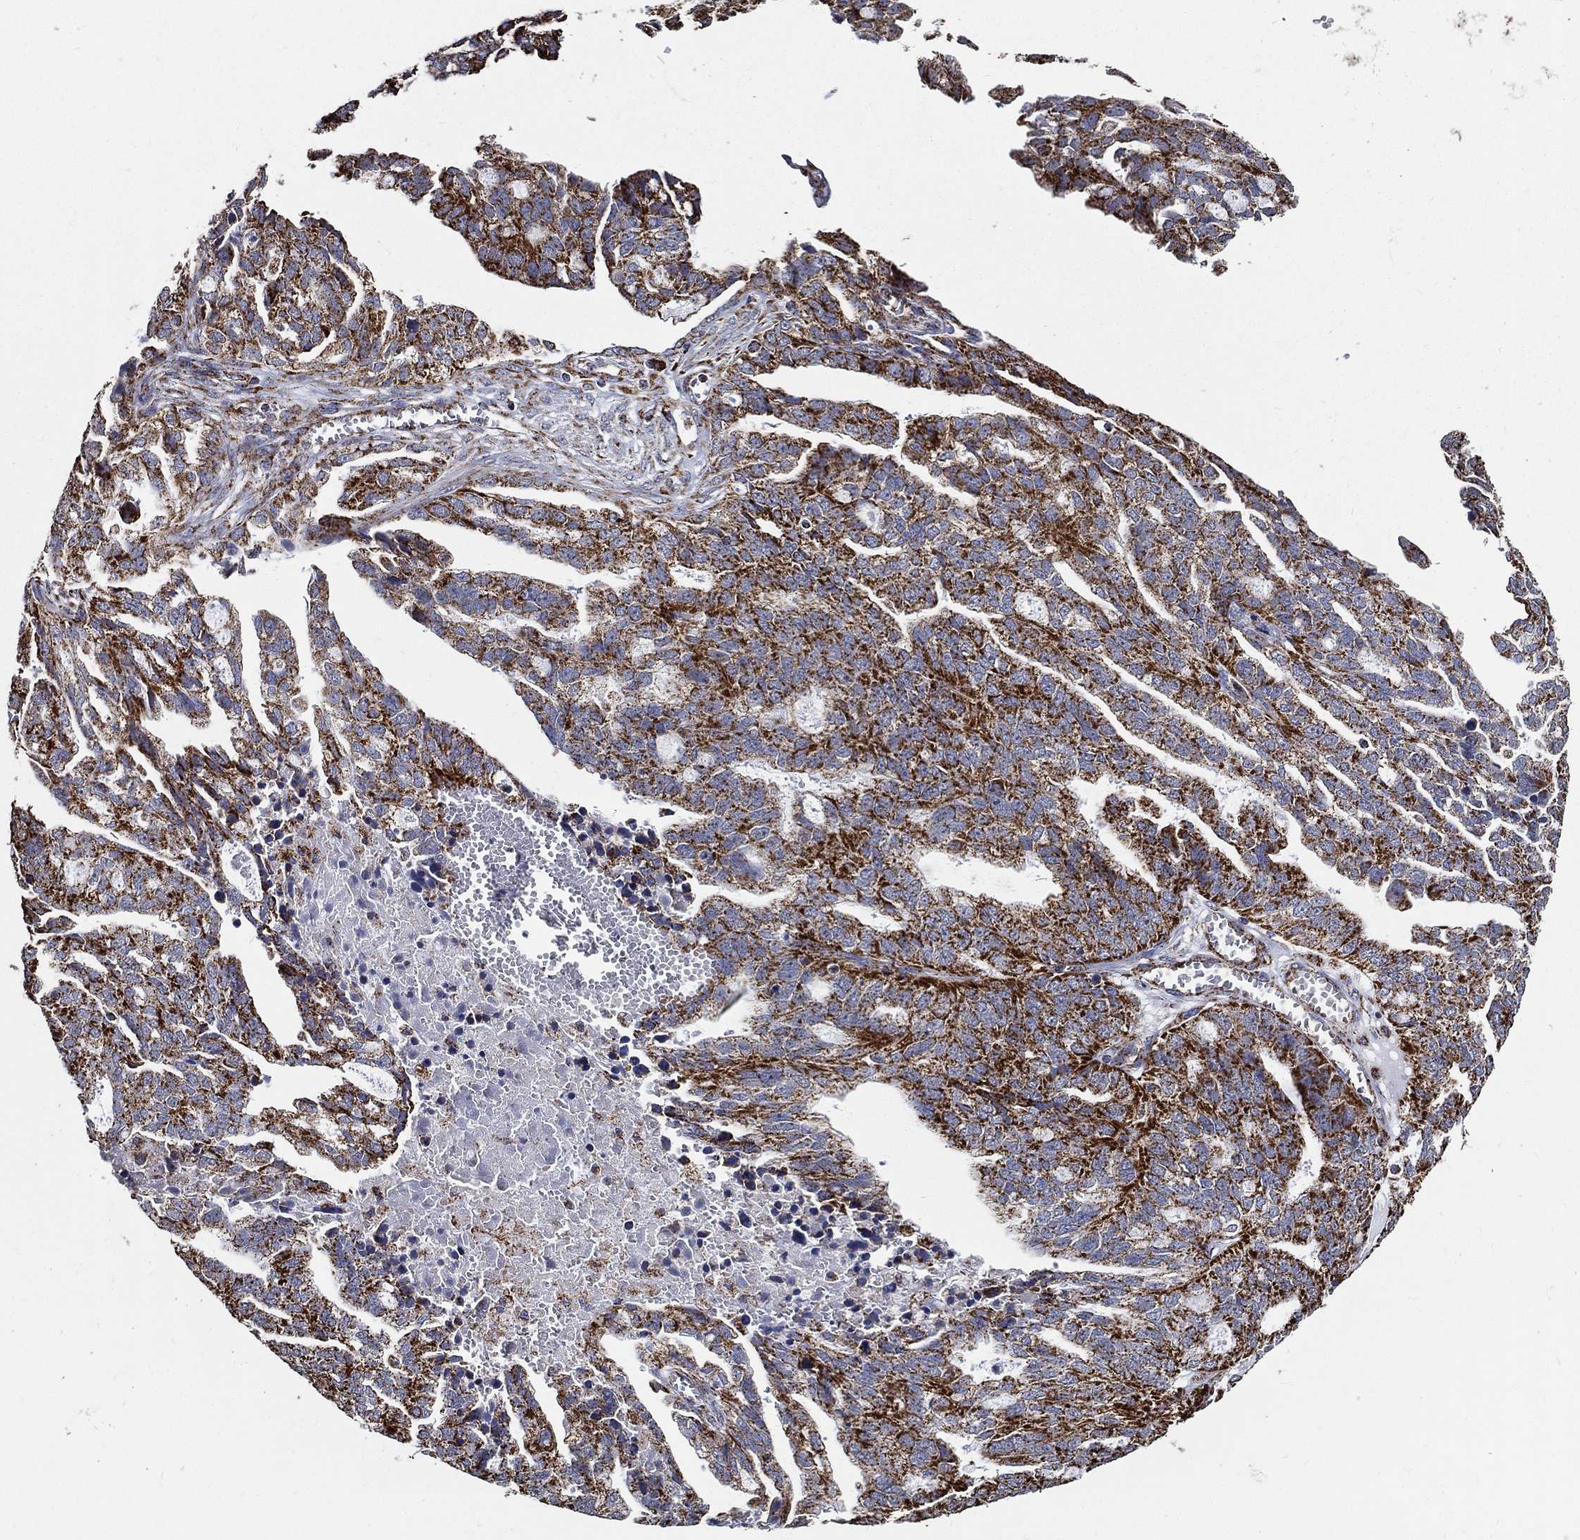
{"staining": {"intensity": "strong", "quantity": "25%-75%", "location": "cytoplasmic/membranous"}, "tissue": "ovarian cancer", "cell_type": "Tumor cells", "image_type": "cancer", "snomed": [{"axis": "morphology", "description": "Cystadenocarcinoma, serous, NOS"}, {"axis": "topography", "description": "Ovary"}], "caption": "Ovarian cancer (serous cystadenocarcinoma) stained for a protein shows strong cytoplasmic/membranous positivity in tumor cells.", "gene": "NDUFAB1", "patient": {"sex": "female", "age": 51}}